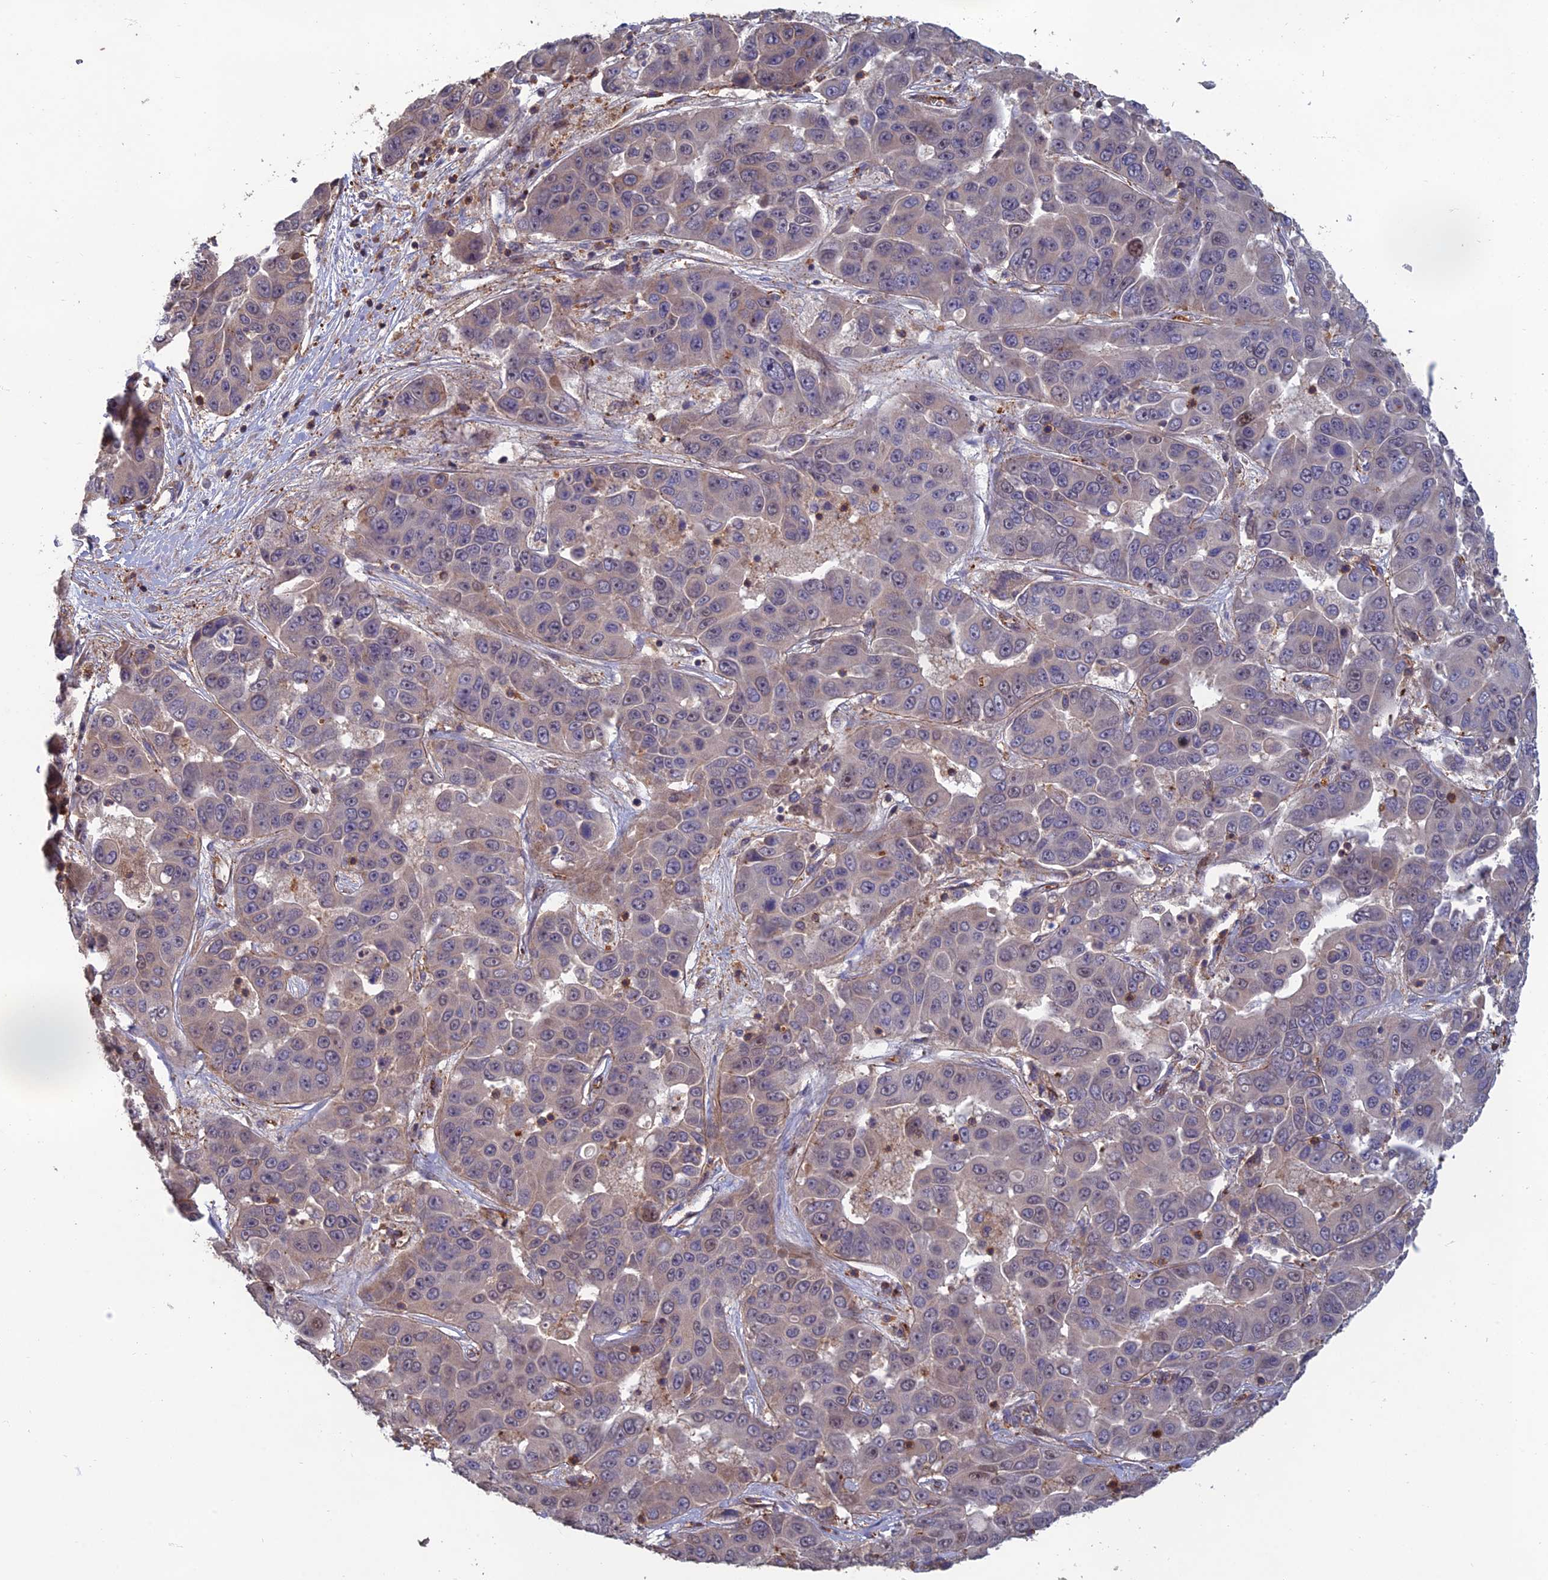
{"staining": {"intensity": "negative", "quantity": "none", "location": "none"}, "tissue": "liver cancer", "cell_type": "Tumor cells", "image_type": "cancer", "snomed": [{"axis": "morphology", "description": "Cholangiocarcinoma"}, {"axis": "topography", "description": "Liver"}], "caption": "Protein analysis of liver cancer exhibits no significant positivity in tumor cells.", "gene": "C15orf62", "patient": {"sex": "female", "age": 52}}